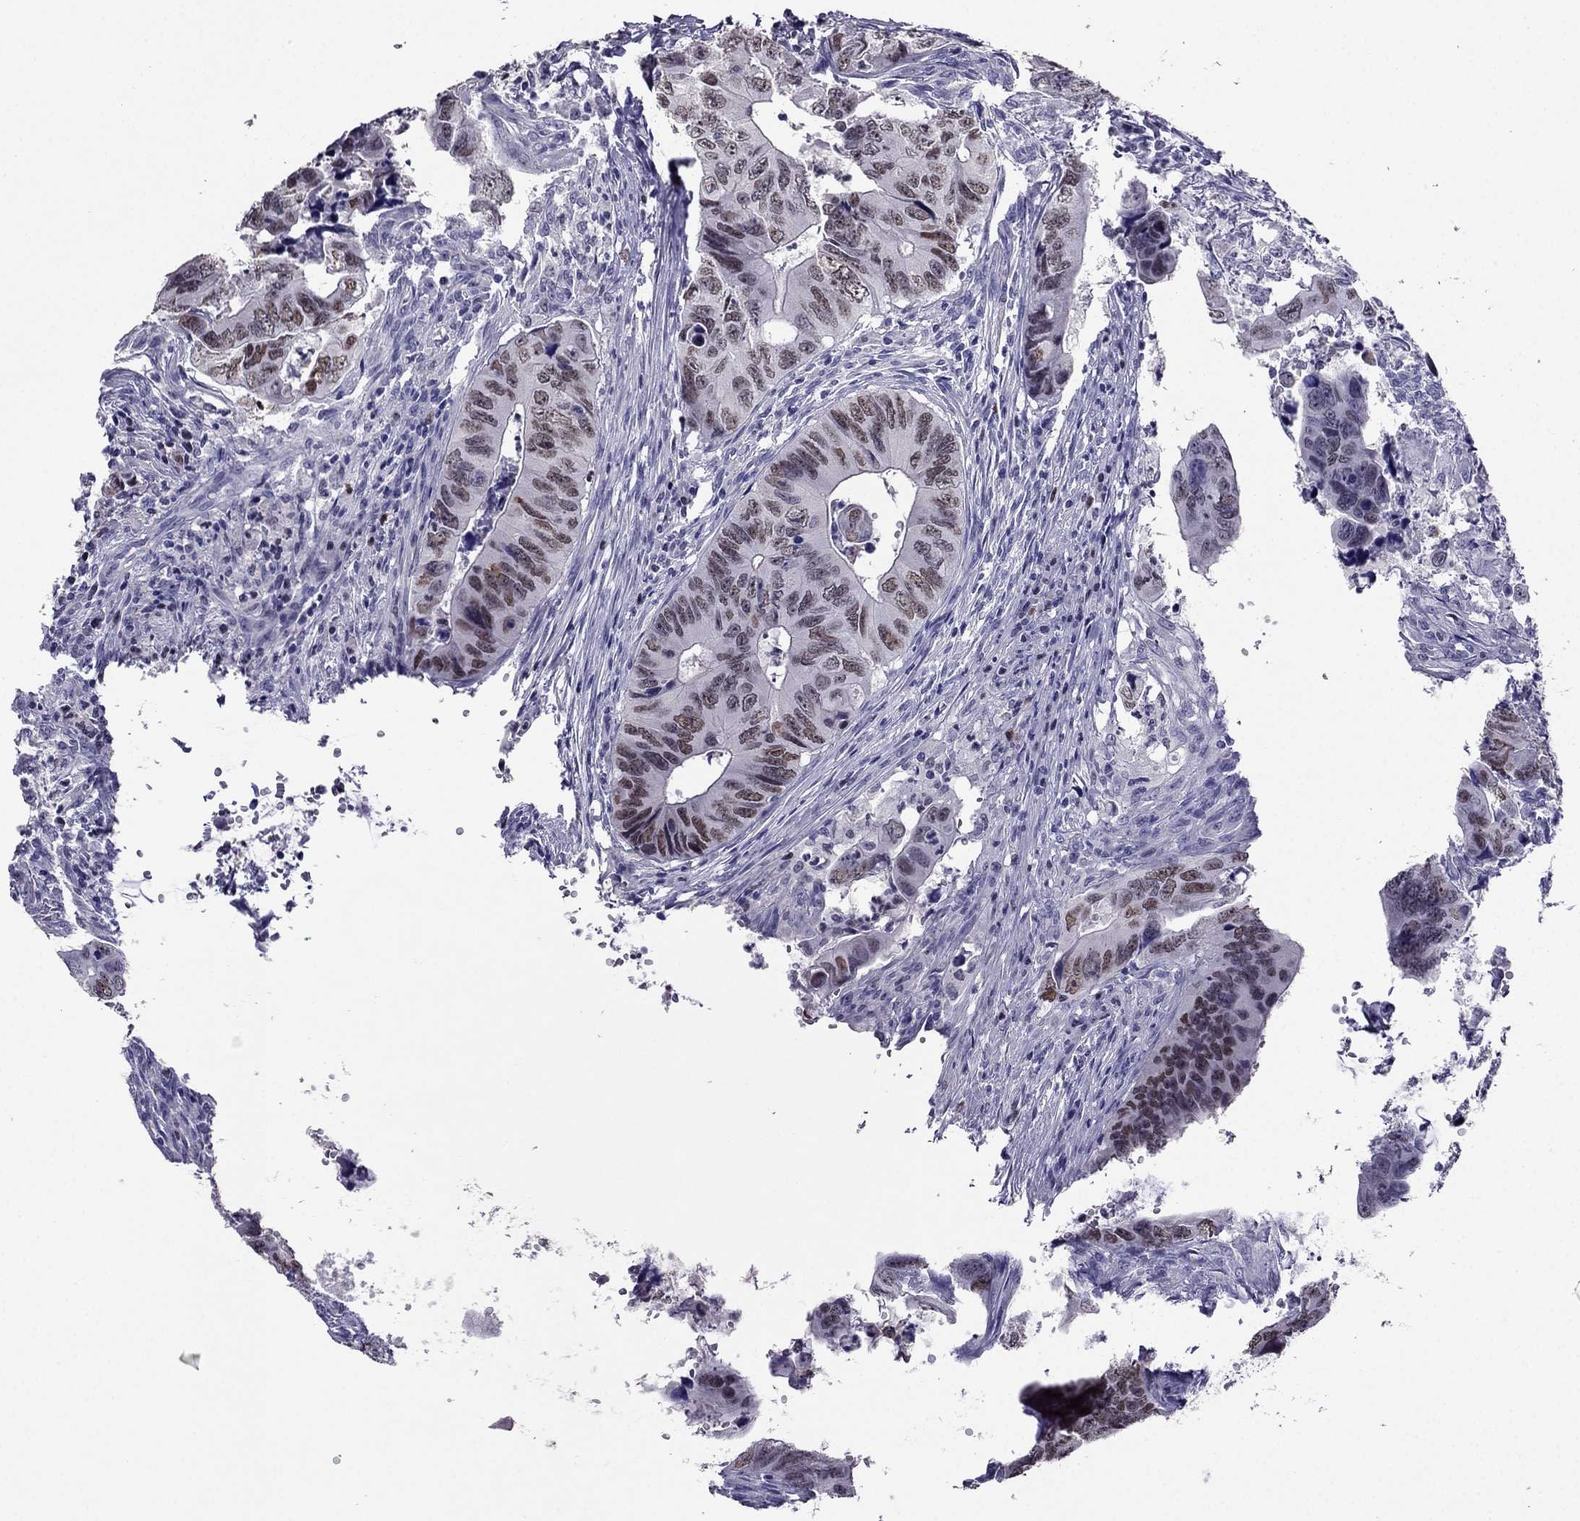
{"staining": {"intensity": "moderate", "quantity": "25%-75%", "location": "nuclear"}, "tissue": "colorectal cancer", "cell_type": "Tumor cells", "image_type": "cancer", "snomed": [{"axis": "morphology", "description": "Adenocarcinoma, NOS"}, {"axis": "topography", "description": "Colon"}], "caption": "Colorectal cancer stained with DAB immunohistochemistry reveals medium levels of moderate nuclear expression in approximately 25%-75% of tumor cells.", "gene": "ARID3A", "patient": {"sex": "female", "age": 82}}